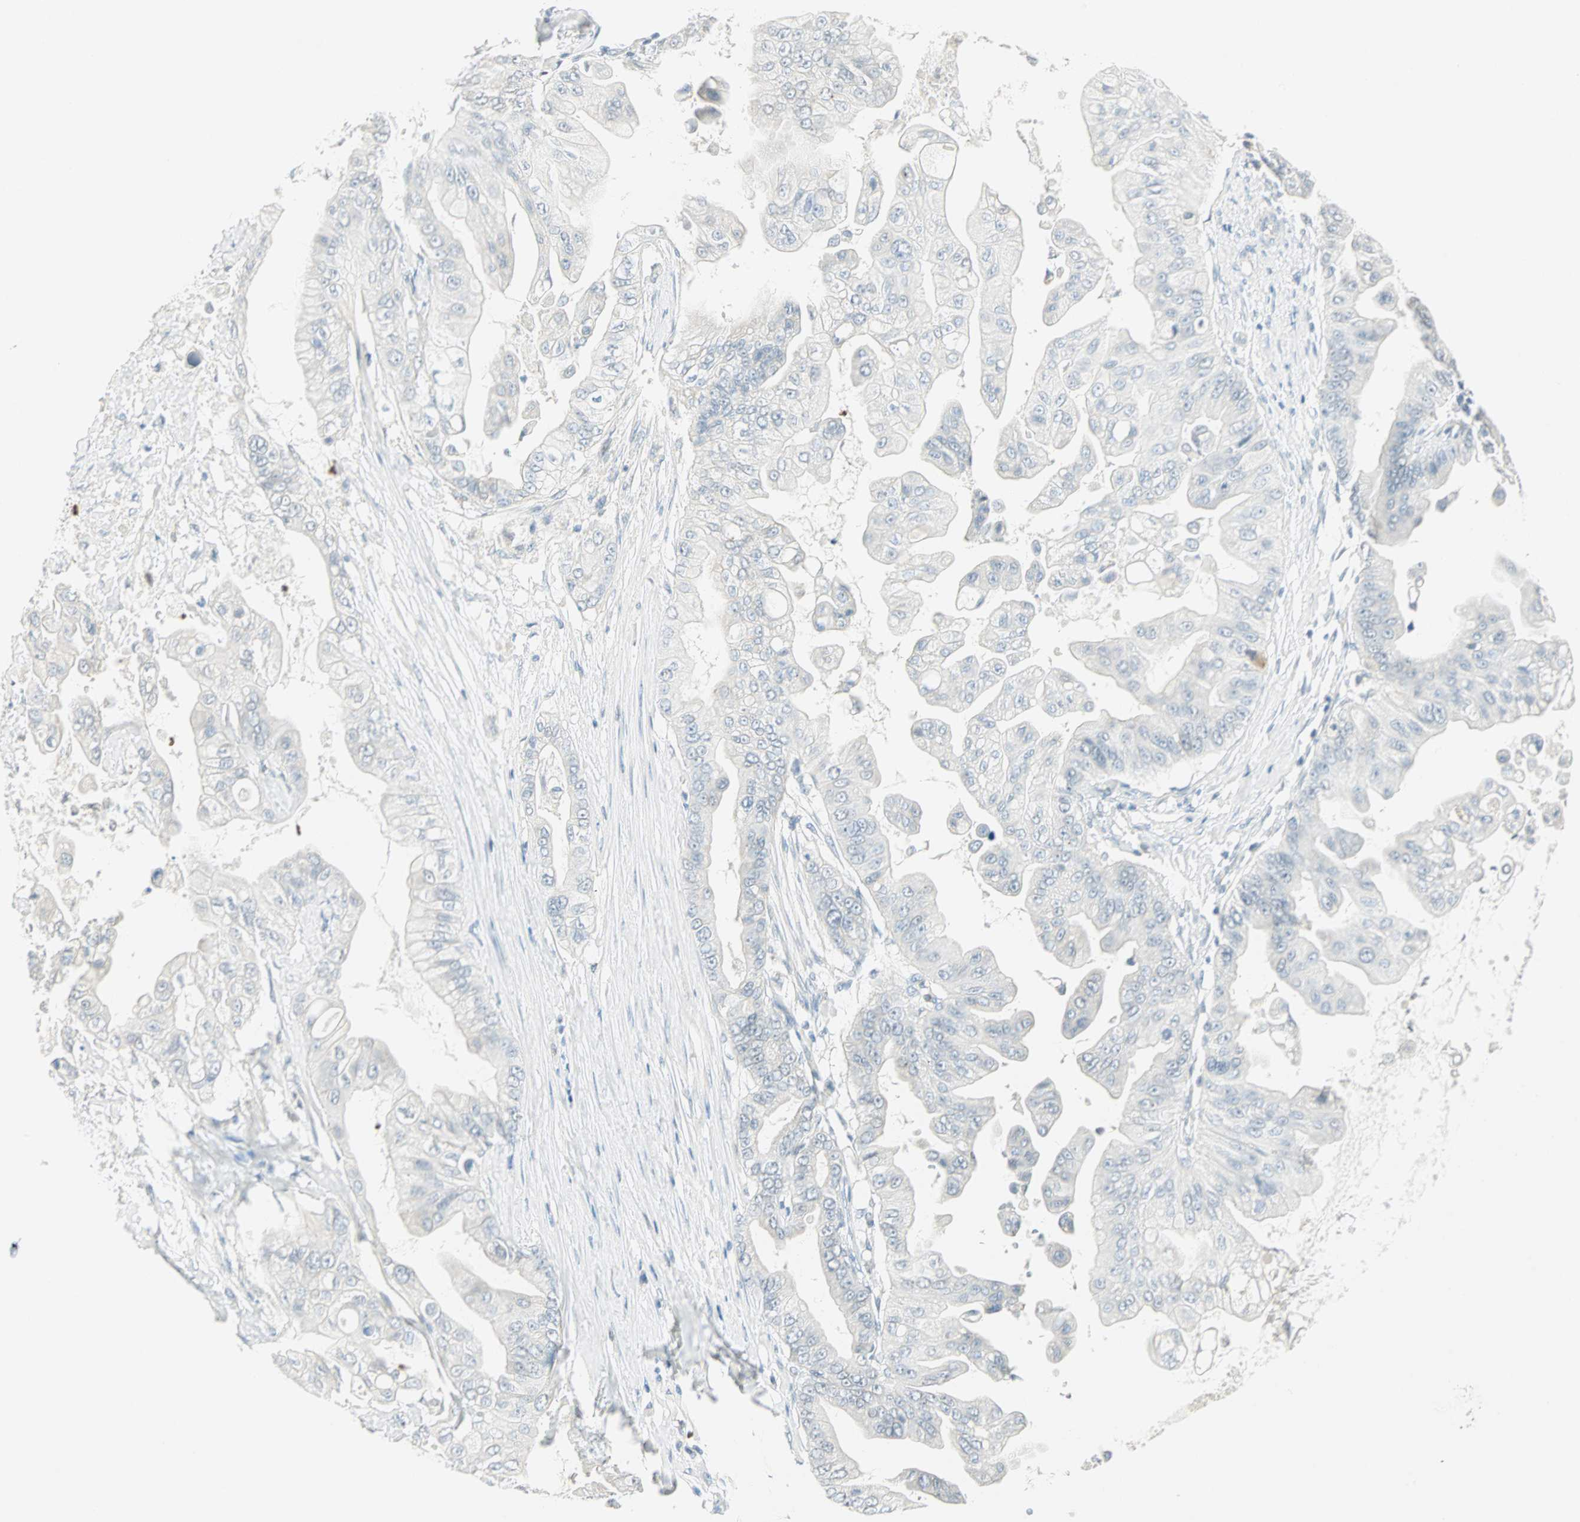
{"staining": {"intensity": "negative", "quantity": "none", "location": "none"}, "tissue": "pancreatic cancer", "cell_type": "Tumor cells", "image_type": "cancer", "snomed": [{"axis": "morphology", "description": "Adenocarcinoma, NOS"}, {"axis": "topography", "description": "Pancreas"}], "caption": "A high-resolution image shows immunohistochemistry staining of pancreatic cancer, which demonstrates no significant expression in tumor cells.", "gene": "MLLT10", "patient": {"sex": "female", "age": 75}}